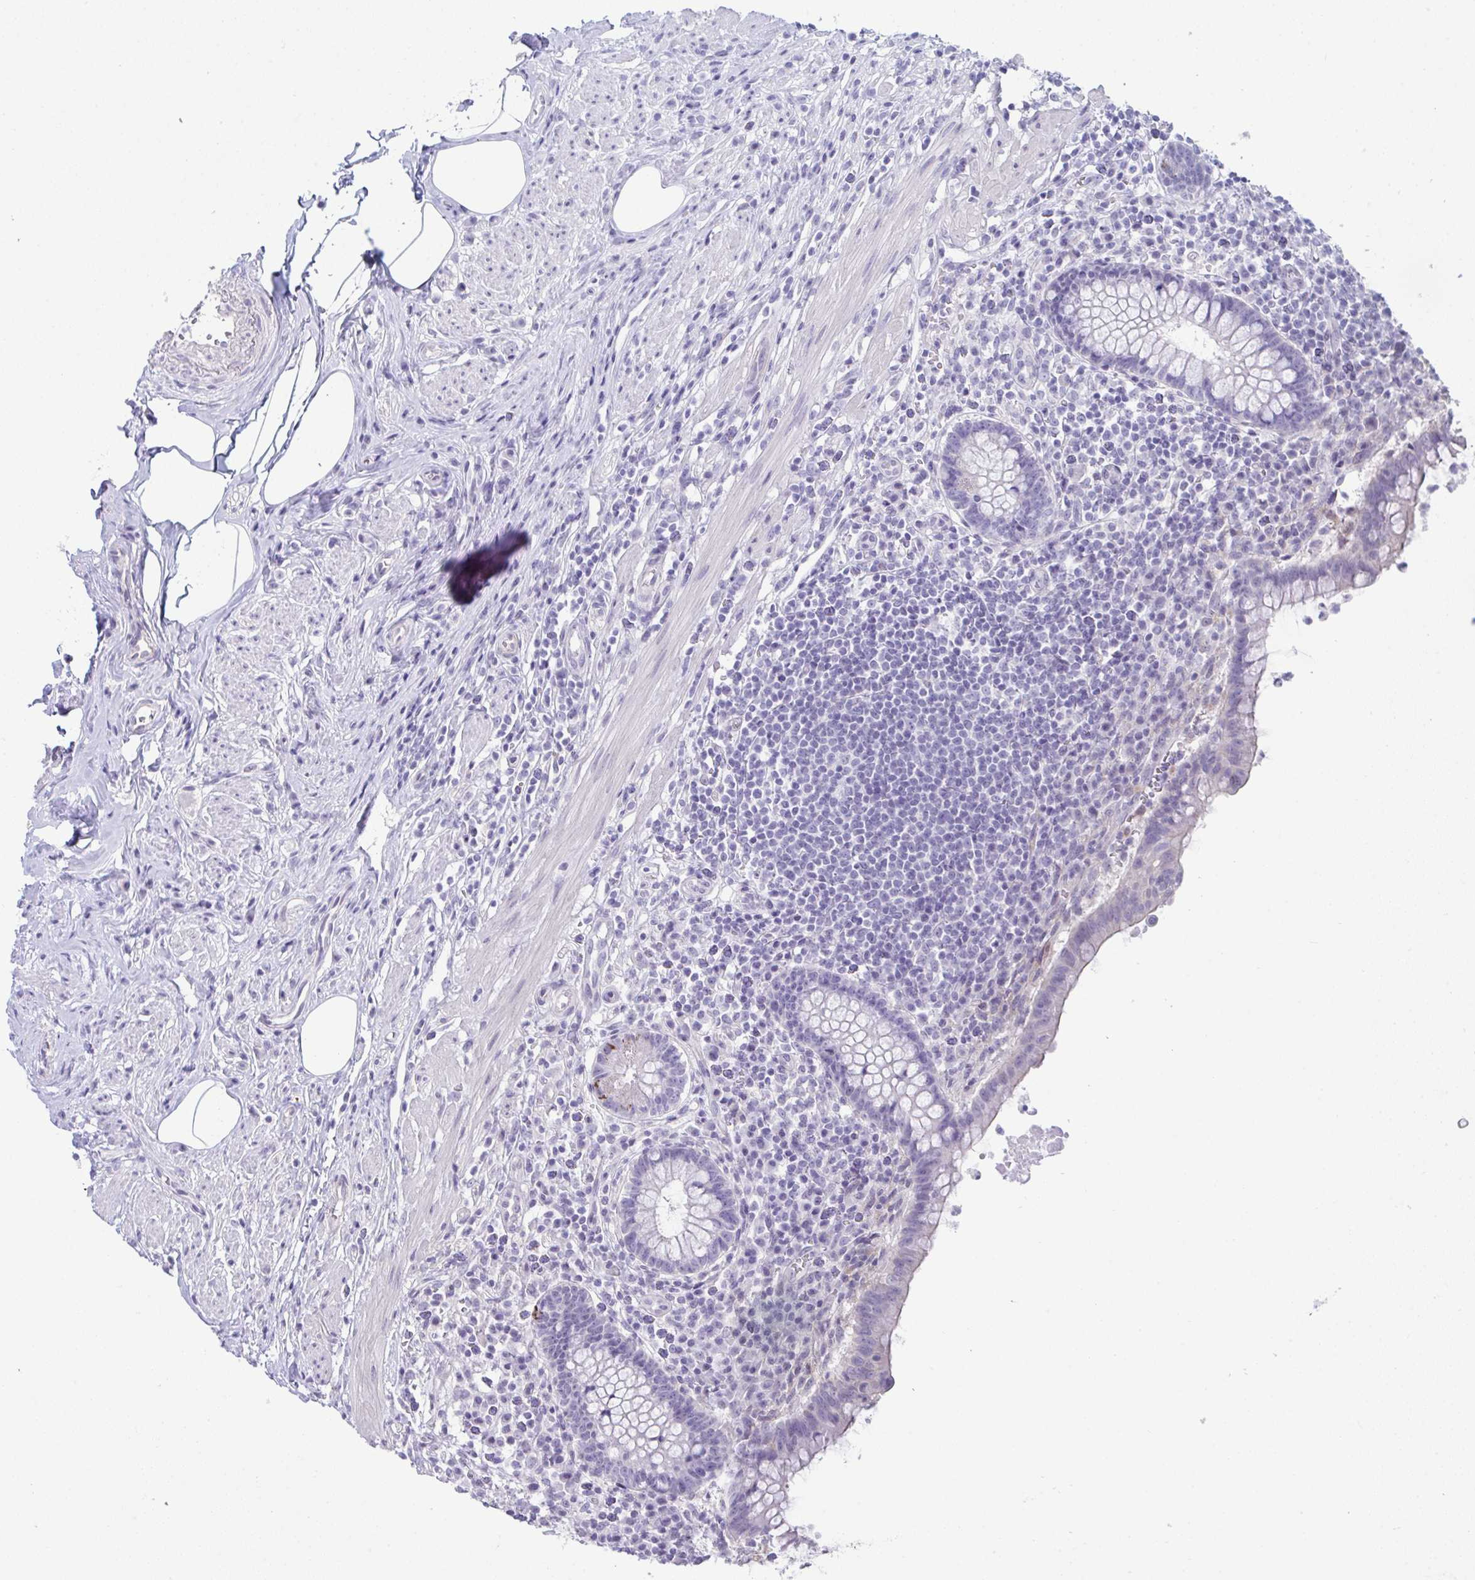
{"staining": {"intensity": "negative", "quantity": "none", "location": "none"}, "tissue": "appendix", "cell_type": "Glandular cells", "image_type": "normal", "snomed": [{"axis": "morphology", "description": "Normal tissue, NOS"}, {"axis": "topography", "description": "Appendix"}], "caption": "An IHC micrograph of benign appendix is shown. There is no staining in glandular cells of appendix.", "gene": "ATP6V0D2", "patient": {"sex": "female", "age": 56}}